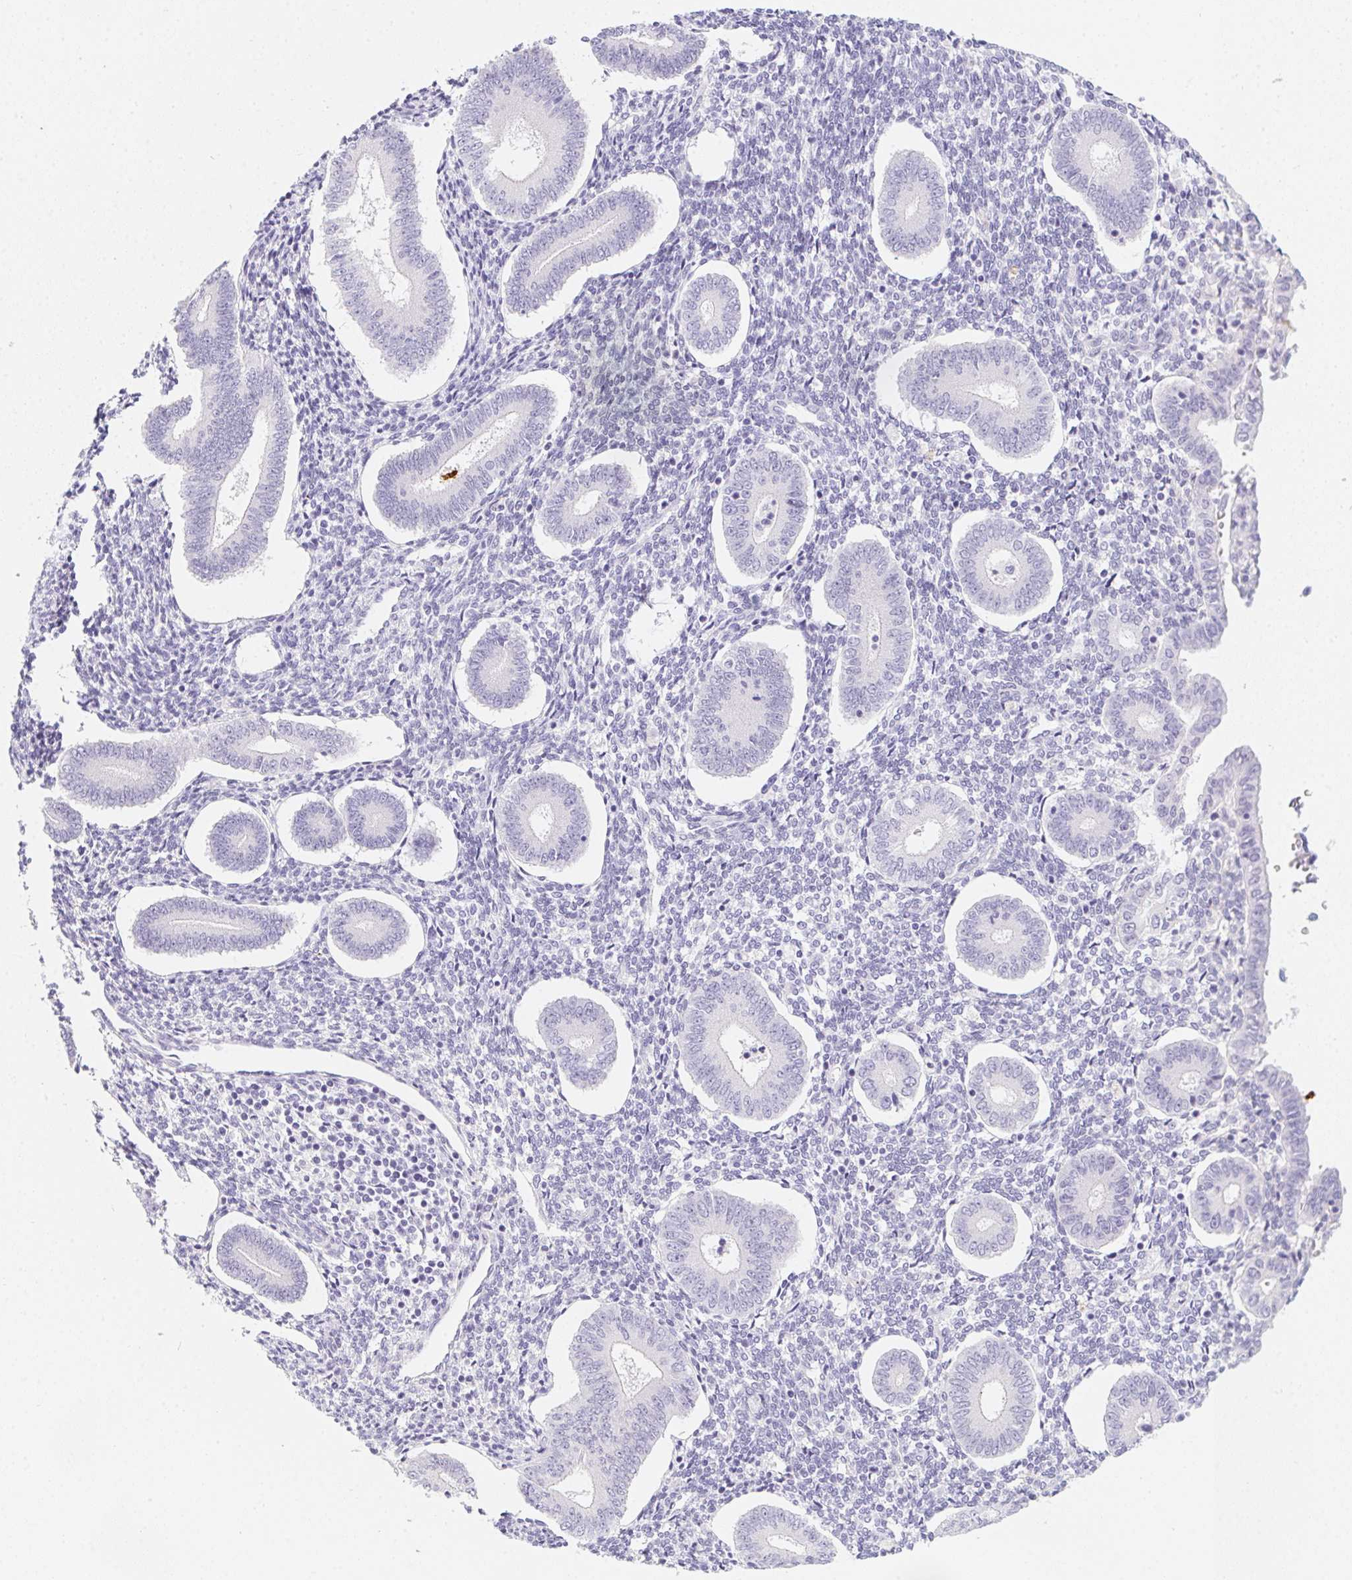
{"staining": {"intensity": "negative", "quantity": "none", "location": "none"}, "tissue": "endometrium", "cell_type": "Cells in endometrial stroma", "image_type": "normal", "snomed": [{"axis": "morphology", "description": "Normal tissue, NOS"}, {"axis": "topography", "description": "Endometrium"}], "caption": "DAB (3,3'-diaminobenzidine) immunohistochemical staining of benign endometrium demonstrates no significant positivity in cells in endometrial stroma.", "gene": "MYL4", "patient": {"sex": "female", "age": 40}}